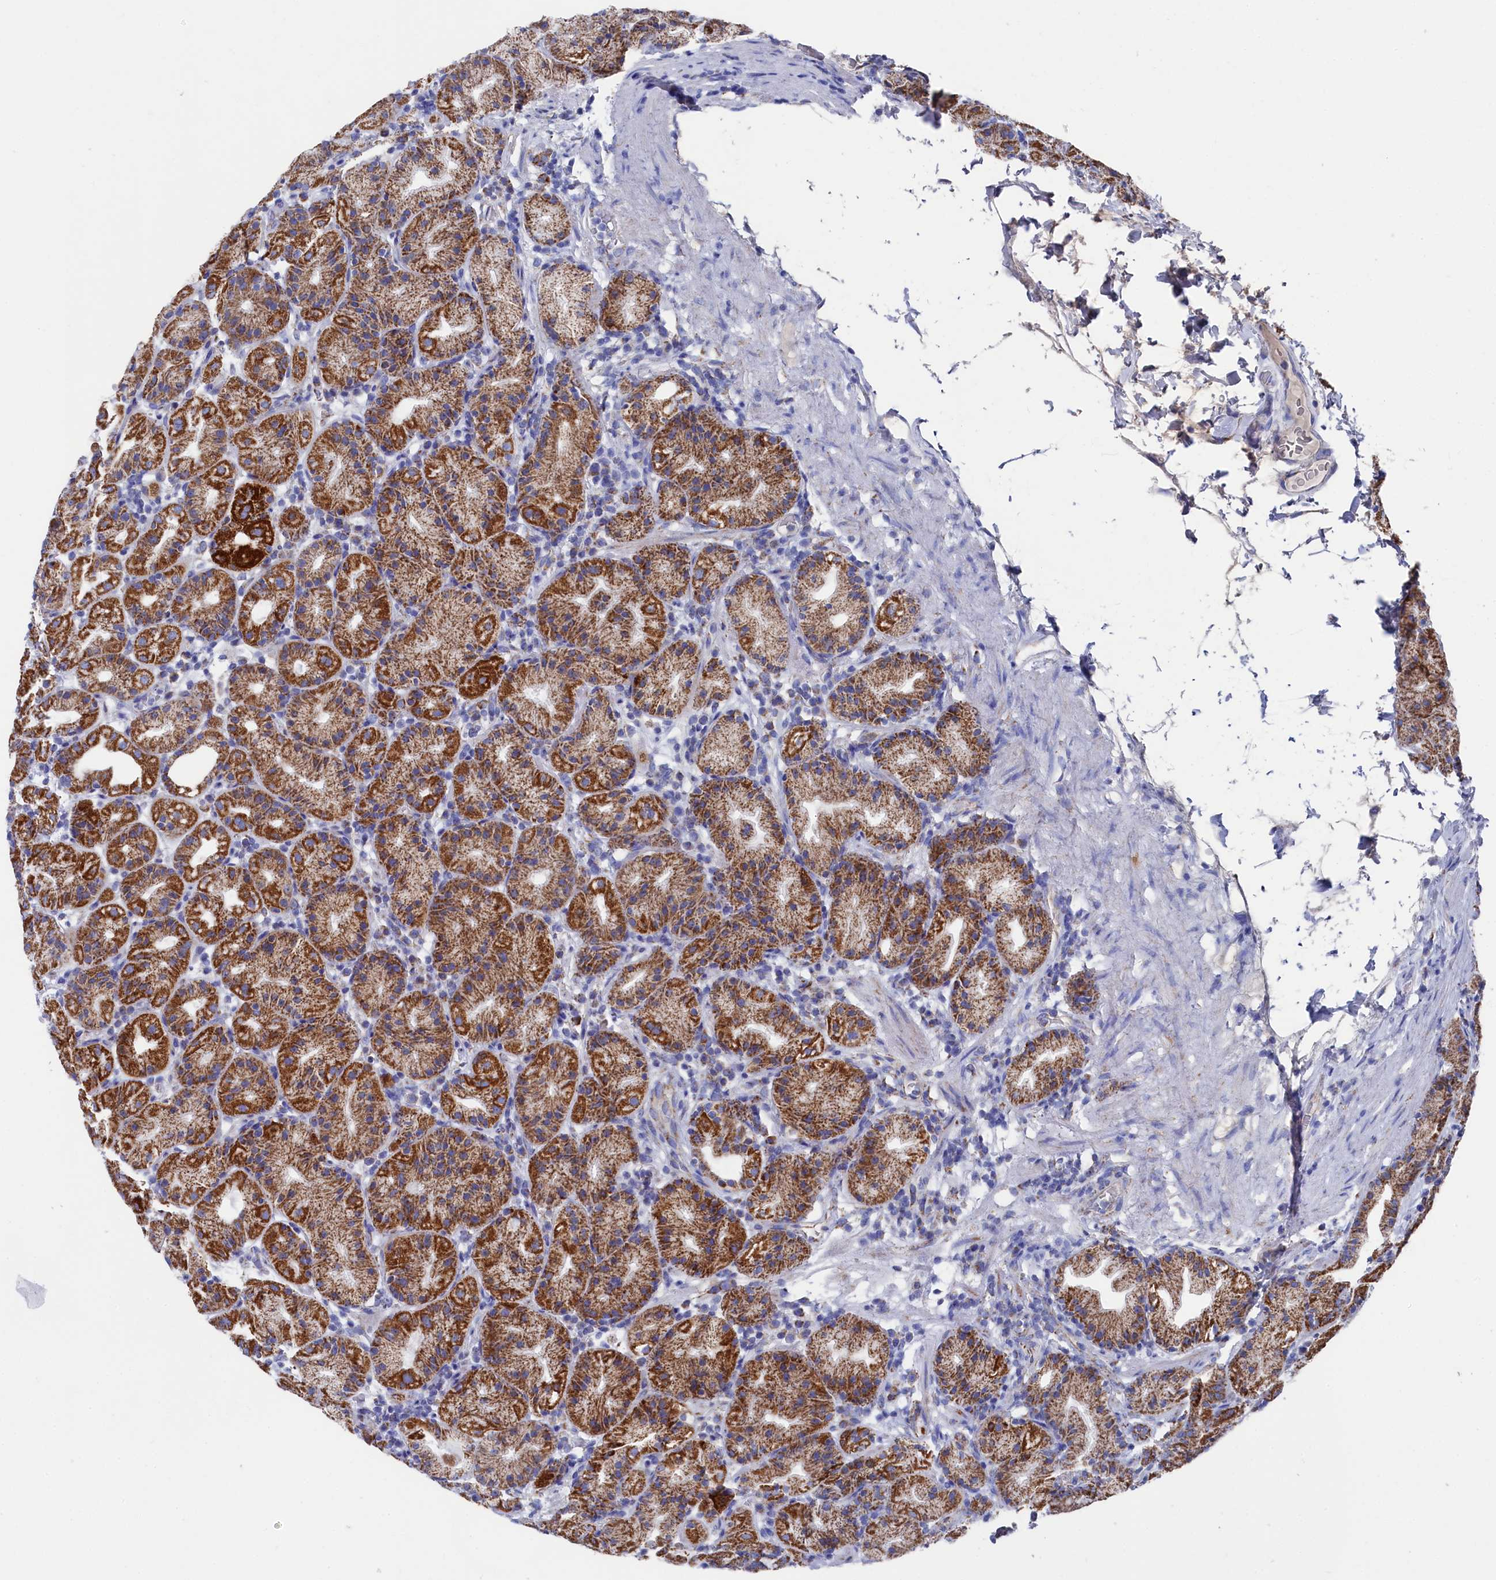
{"staining": {"intensity": "strong", "quantity": ">75%", "location": "cytoplasmic/membranous"}, "tissue": "stomach", "cell_type": "Glandular cells", "image_type": "normal", "snomed": [{"axis": "morphology", "description": "Normal tissue, NOS"}, {"axis": "topography", "description": "Stomach"}], "caption": "Stomach was stained to show a protein in brown. There is high levels of strong cytoplasmic/membranous positivity in approximately >75% of glandular cells. Using DAB (brown) and hematoxylin (blue) stains, captured at high magnification using brightfield microscopy.", "gene": "MMAB", "patient": {"sex": "female", "age": 79}}